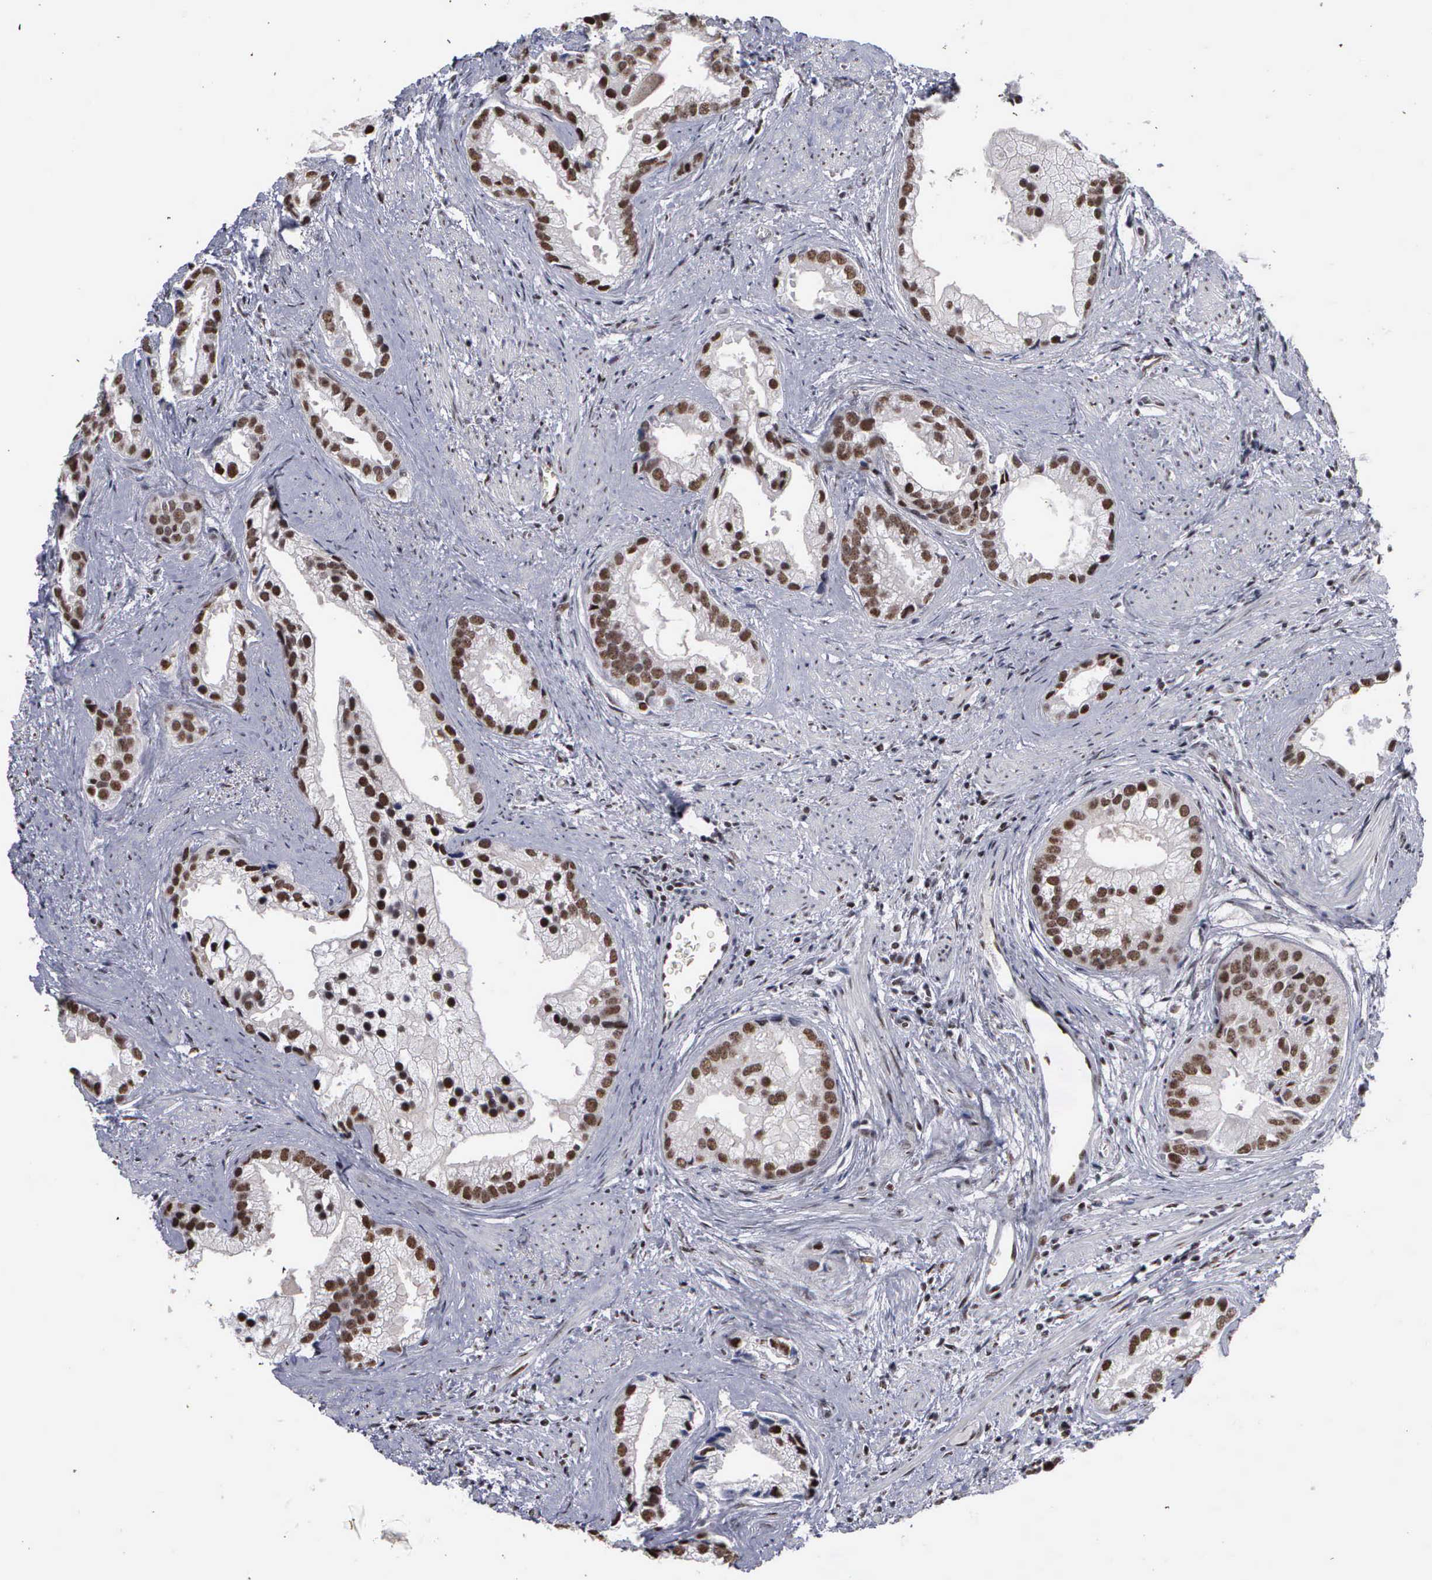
{"staining": {"intensity": "strong", "quantity": ">75%", "location": "nuclear"}, "tissue": "prostate cancer", "cell_type": "Tumor cells", "image_type": "cancer", "snomed": [{"axis": "morphology", "description": "Adenocarcinoma, Medium grade"}, {"axis": "topography", "description": "Prostate"}], "caption": "Protein expression analysis of prostate cancer reveals strong nuclear expression in about >75% of tumor cells.", "gene": "KIAA0586", "patient": {"sex": "male", "age": 65}}